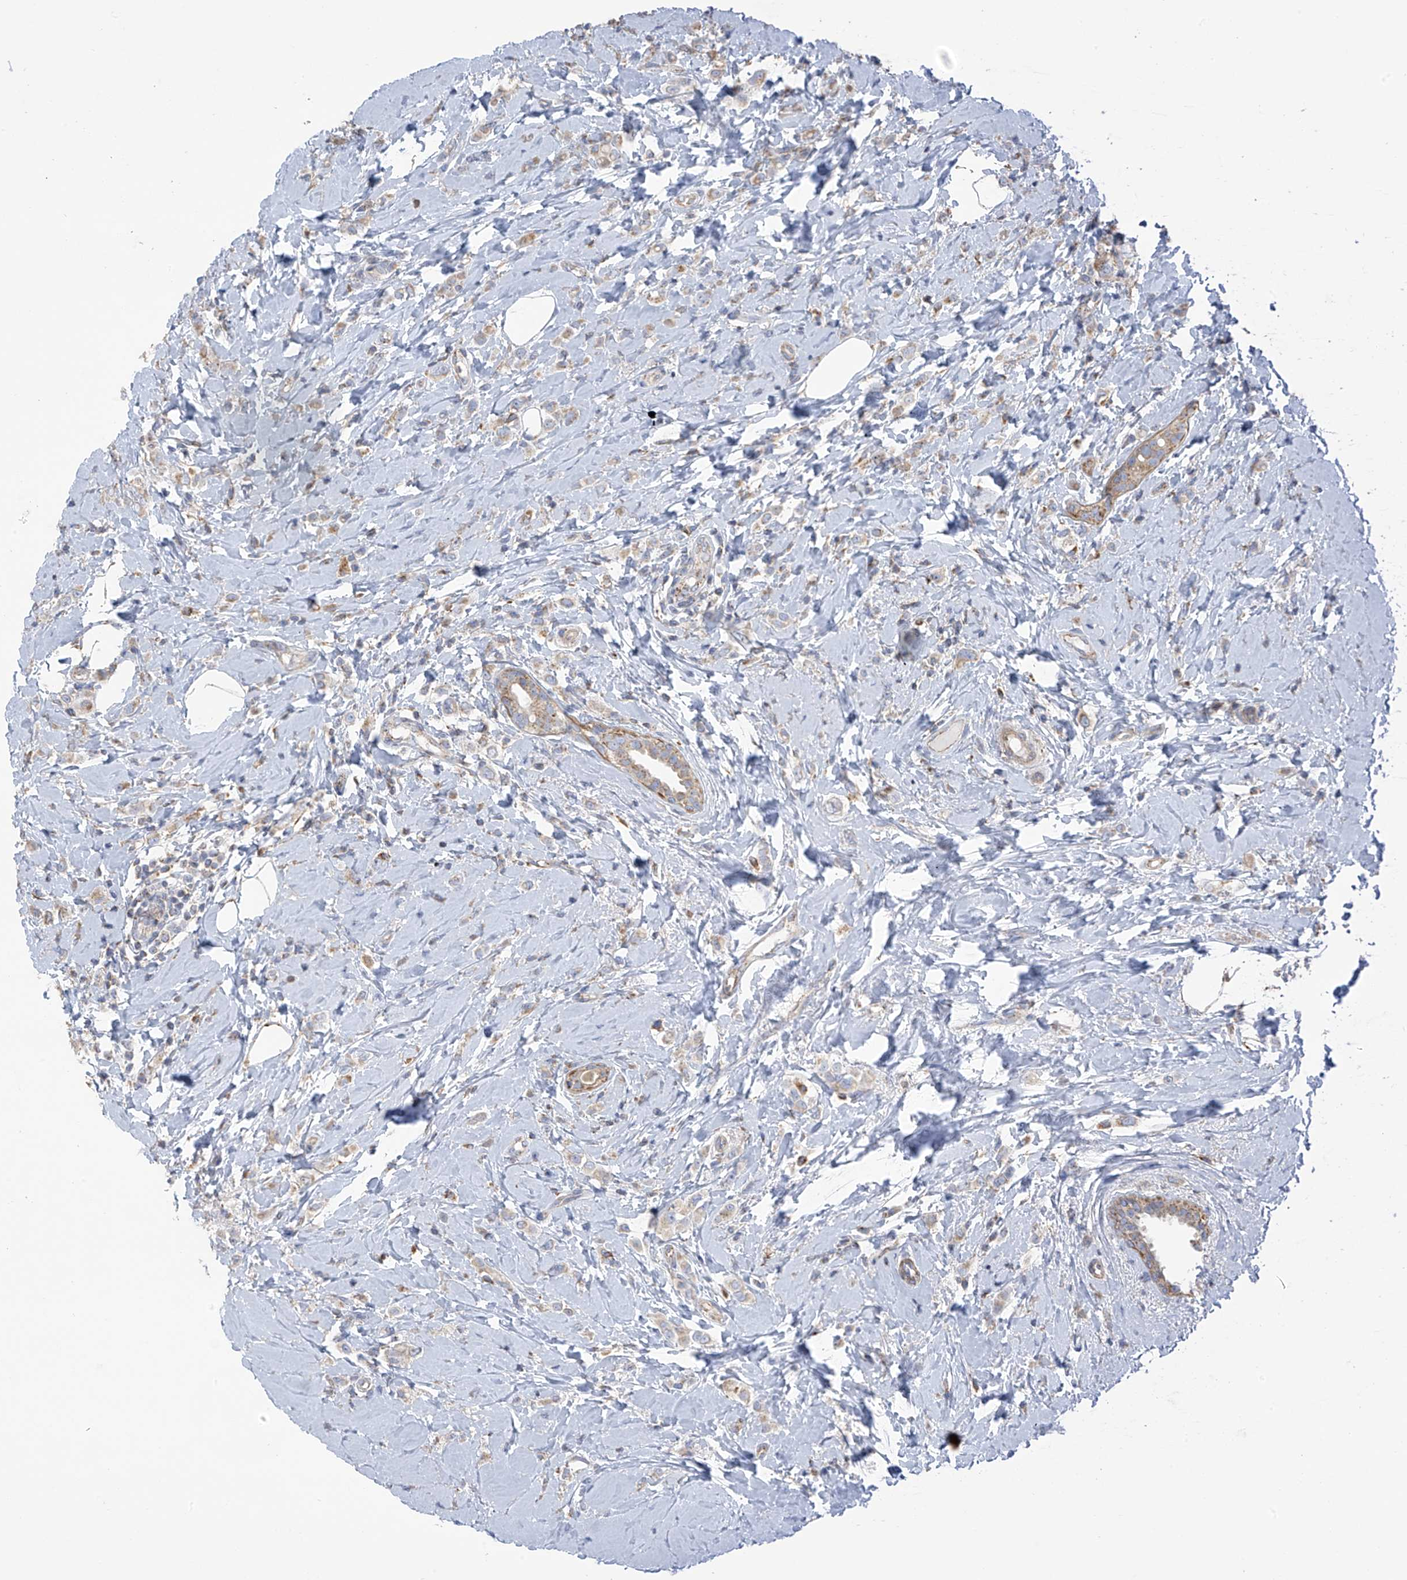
{"staining": {"intensity": "weak", "quantity": ">75%", "location": "cytoplasmic/membranous"}, "tissue": "breast cancer", "cell_type": "Tumor cells", "image_type": "cancer", "snomed": [{"axis": "morphology", "description": "Lobular carcinoma"}, {"axis": "topography", "description": "Breast"}], "caption": "This photomicrograph displays IHC staining of human breast cancer (lobular carcinoma), with low weak cytoplasmic/membranous positivity in about >75% of tumor cells.", "gene": "ITM2B", "patient": {"sex": "female", "age": 47}}